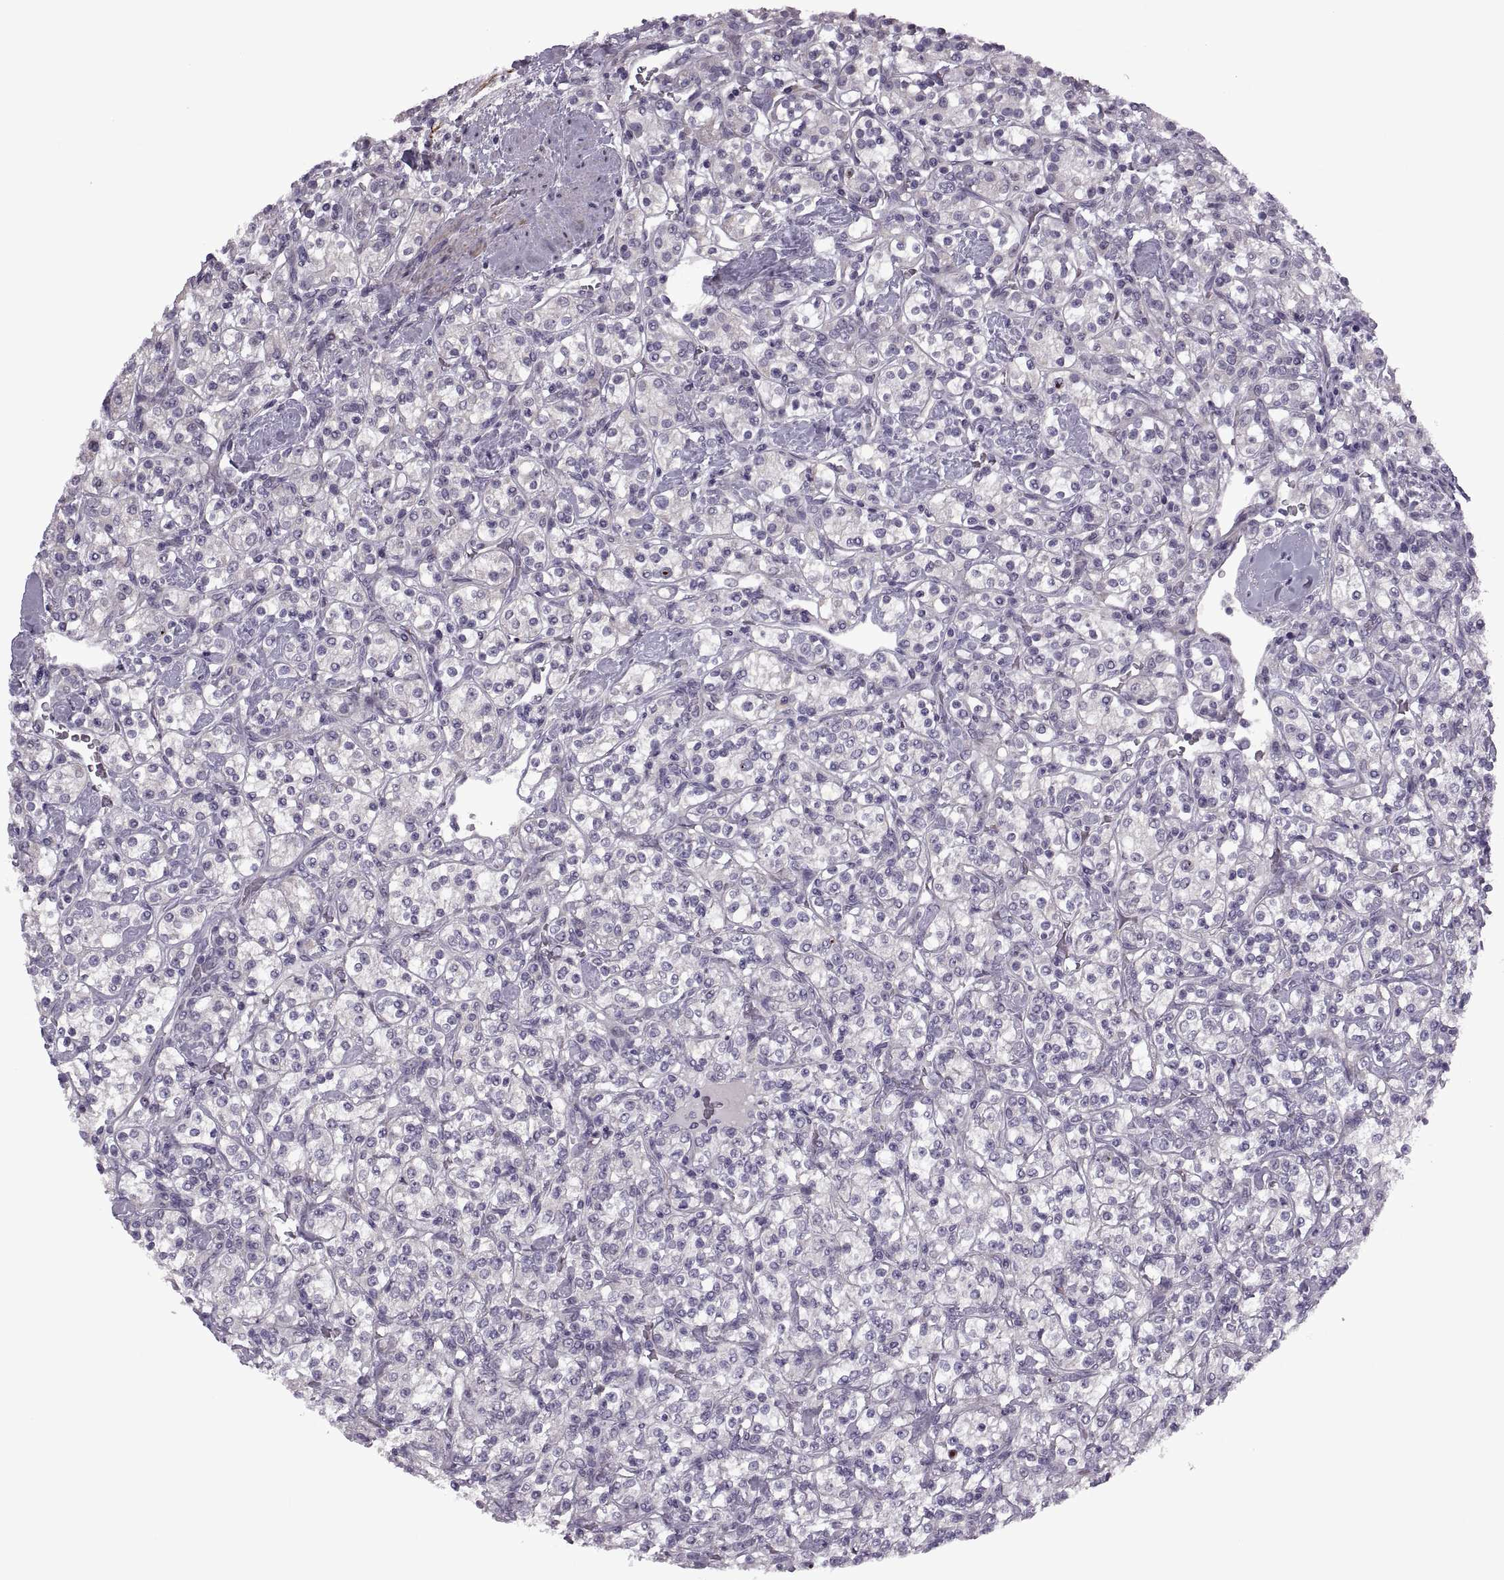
{"staining": {"intensity": "negative", "quantity": "none", "location": "none"}, "tissue": "renal cancer", "cell_type": "Tumor cells", "image_type": "cancer", "snomed": [{"axis": "morphology", "description": "Adenocarcinoma, NOS"}, {"axis": "topography", "description": "Kidney"}], "caption": "IHC of human renal cancer exhibits no staining in tumor cells. (DAB immunohistochemistry with hematoxylin counter stain).", "gene": "RIPK4", "patient": {"sex": "male", "age": 77}}